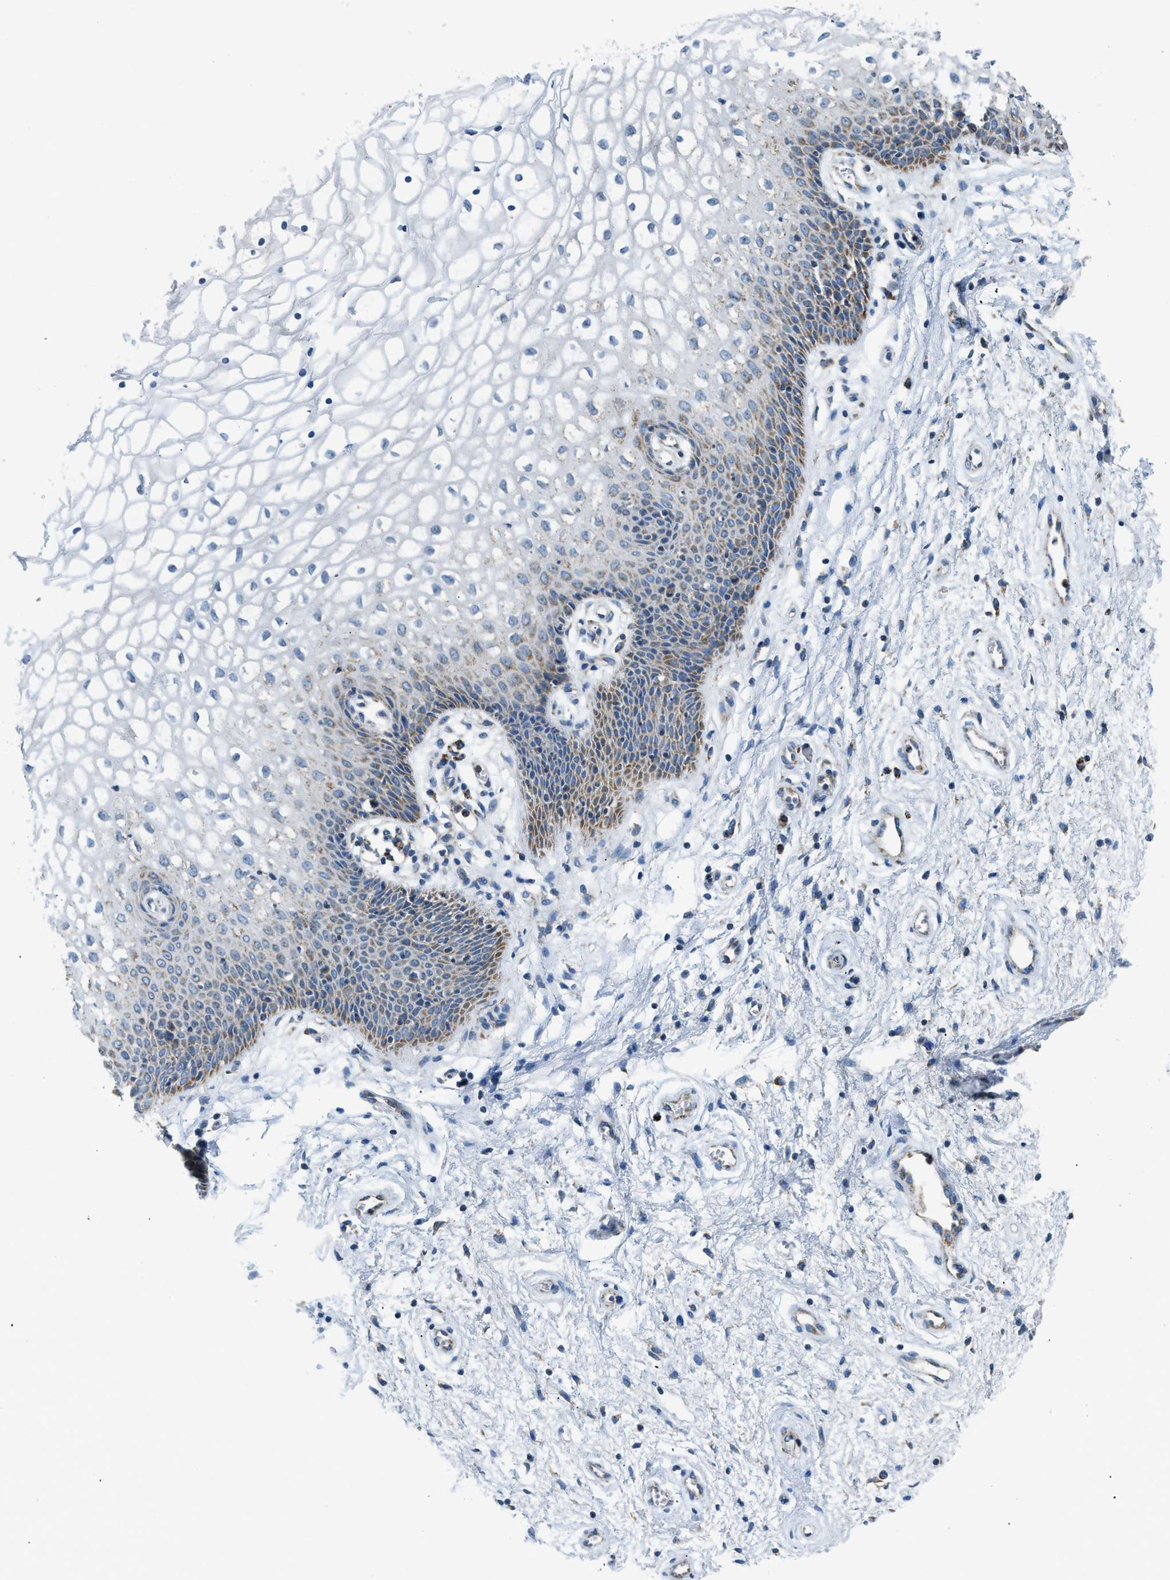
{"staining": {"intensity": "moderate", "quantity": "<25%", "location": "cytoplasmic/membranous"}, "tissue": "vagina", "cell_type": "Squamous epithelial cells", "image_type": "normal", "snomed": [{"axis": "morphology", "description": "Normal tissue, NOS"}, {"axis": "topography", "description": "Vagina"}], "caption": "High-power microscopy captured an immunohistochemistry micrograph of unremarkable vagina, revealing moderate cytoplasmic/membranous staining in approximately <25% of squamous epithelial cells.", "gene": "ACADVL", "patient": {"sex": "female", "age": 34}}